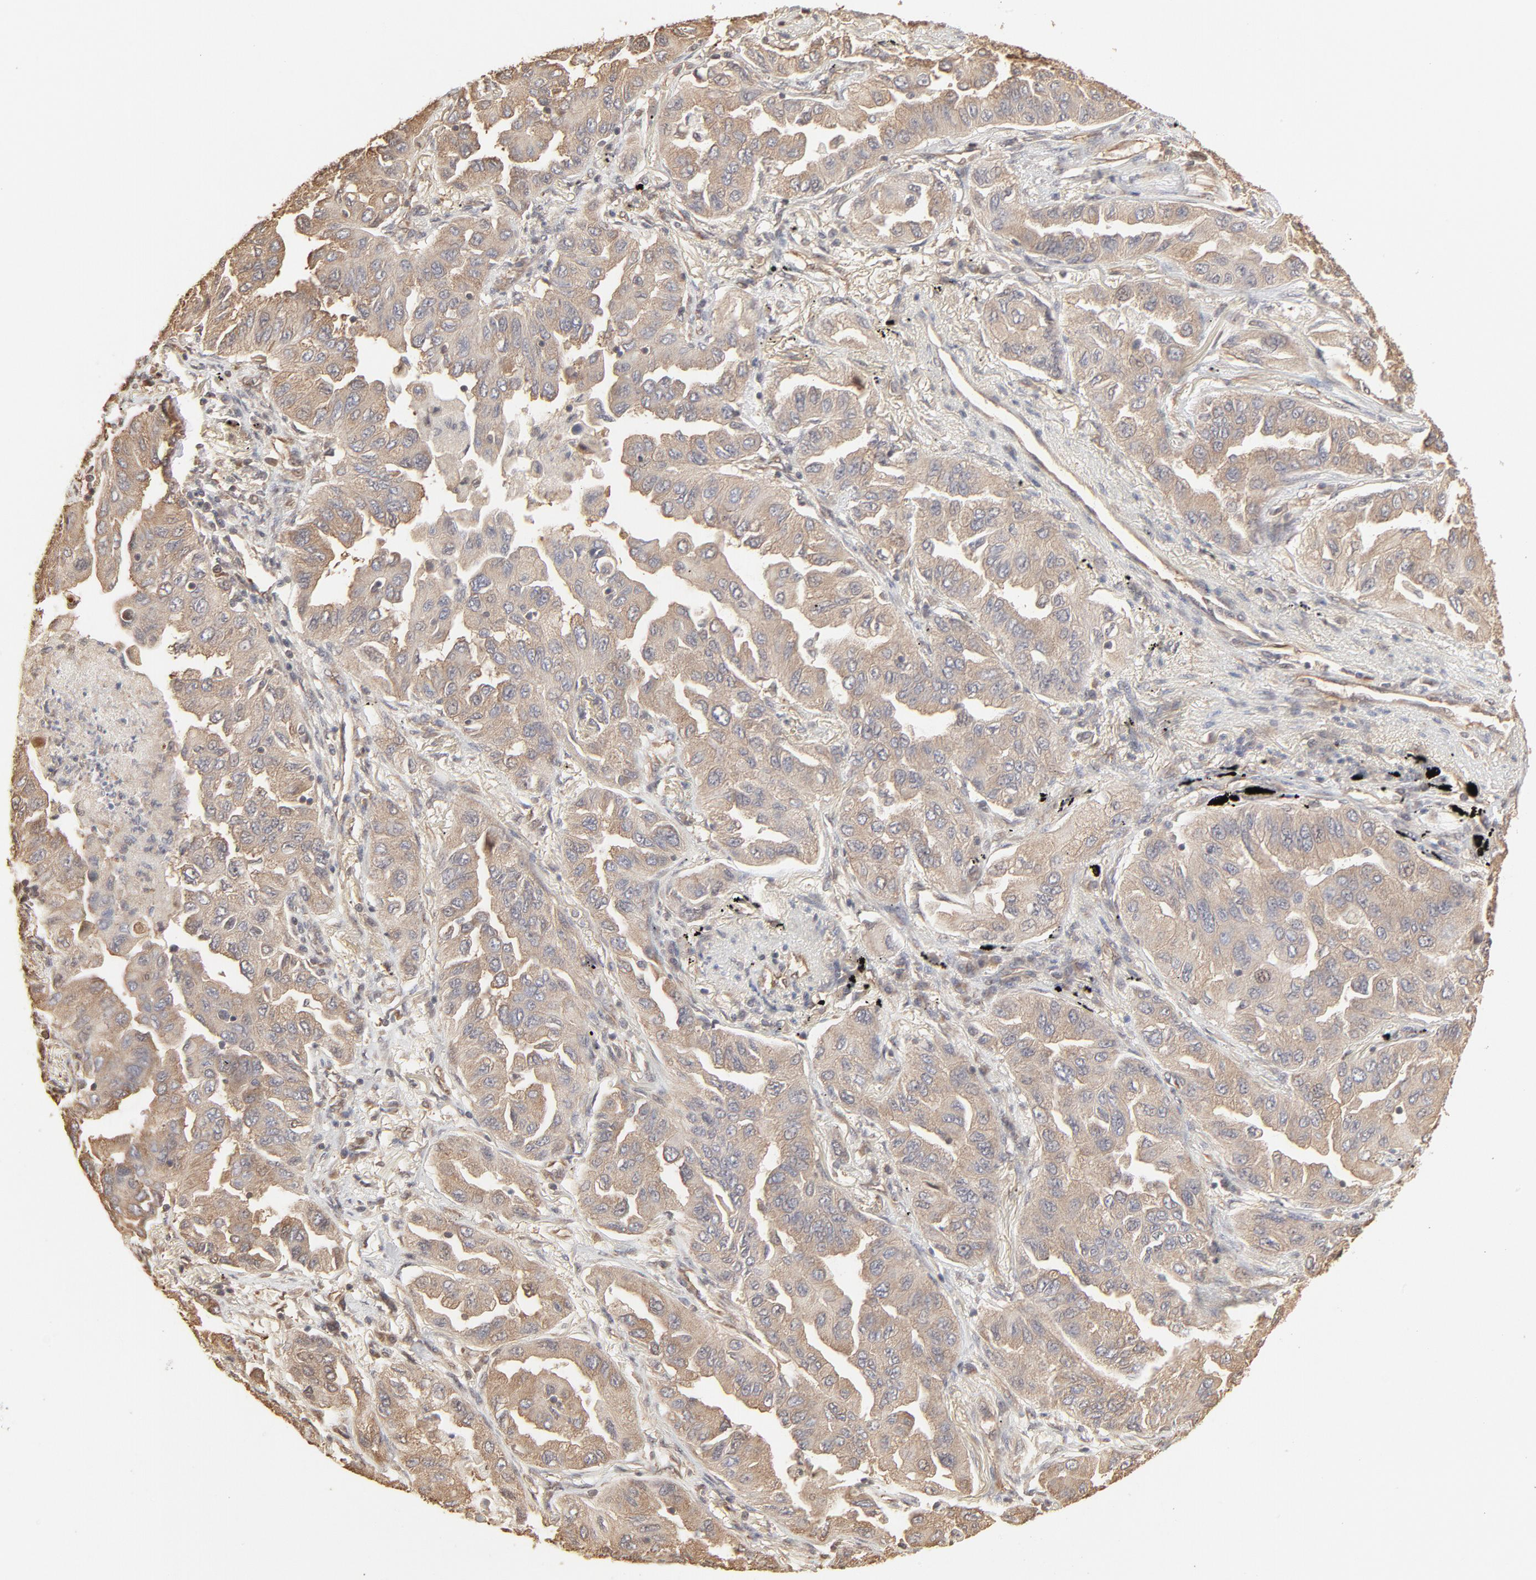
{"staining": {"intensity": "weak", "quantity": ">75%", "location": "cytoplasmic/membranous"}, "tissue": "lung cancer", "cell_type": "Tumor cells", "image_type": "cancer", "snomed": [{"axis": "morphology", "description": "Adenocarcinoma, NOS"}, {"axis": "topography", "description": "Lung"}], "caption": "High-power microscopy captured an IHC image of lung adenocarcinoma, revealing weak cytoplasmic/membranous expression in approximately >75% of tumor cells.", "gene": "PPP2CA", "patient": {"sex": "female", "age": 65}}